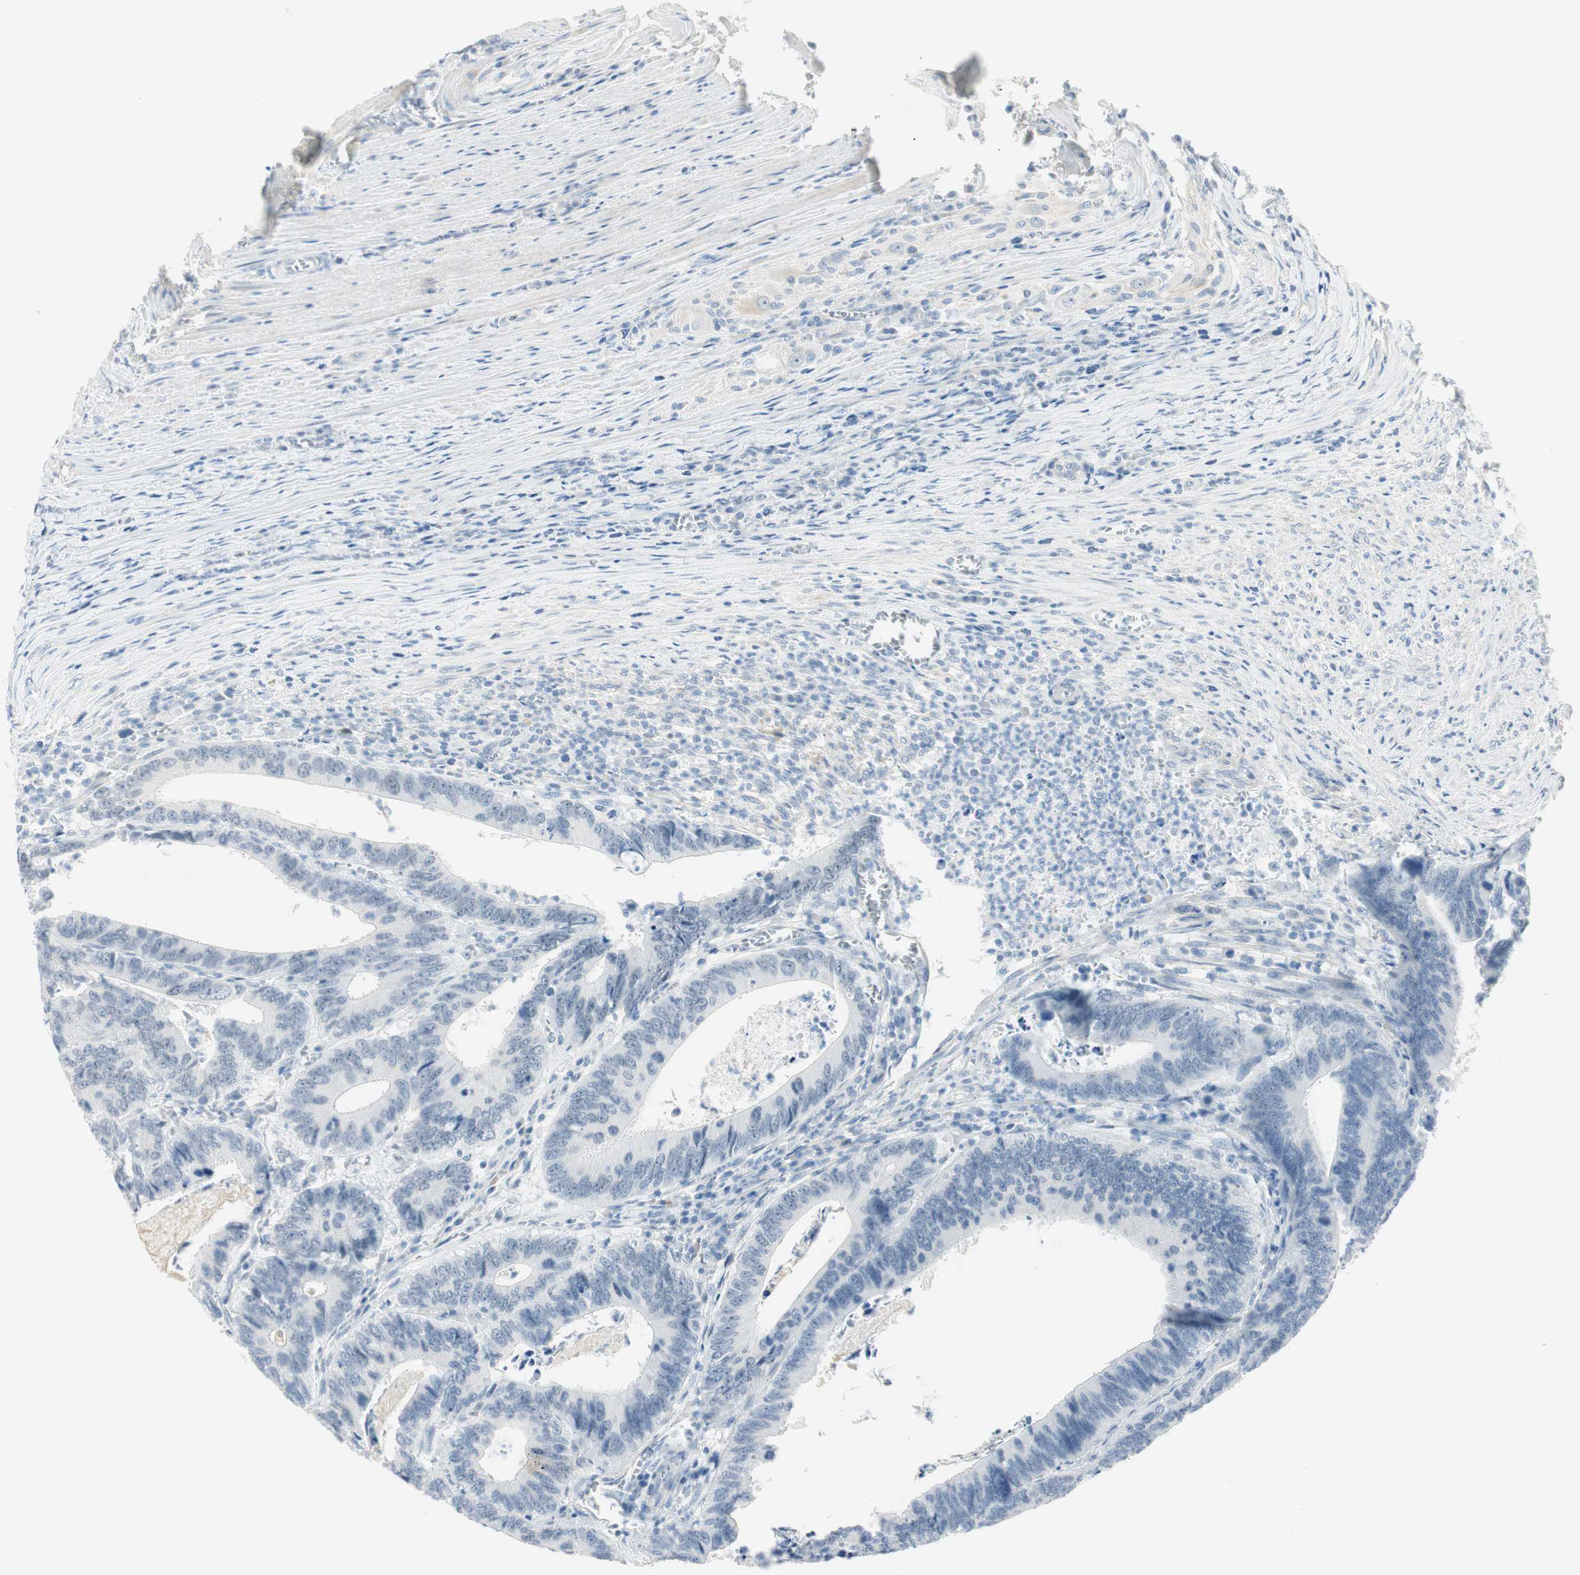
{"staining": {"intensity": "negative", "quantity": "none", "location": "none"}, "tissue": "colorectal cancer", "cell_type": "Tumor cells", "image_type": "cancer", "snomed": [{"axis": "morphology", "description": "Adenocarcinoma, NOS"}, {"axis": "topography", "description": "Colon"}], "caption": "DAB (3,3'-diaminobenzidine) immunohistochemical staining of adenocarcinoma (colorectal) displays no significant staining in tumor cells. (Brightfield microscopy of DAB immunohistochemistry at high magnification).", "gene": "MLLT10", "patient": {"sex": "male", "age": 72}}